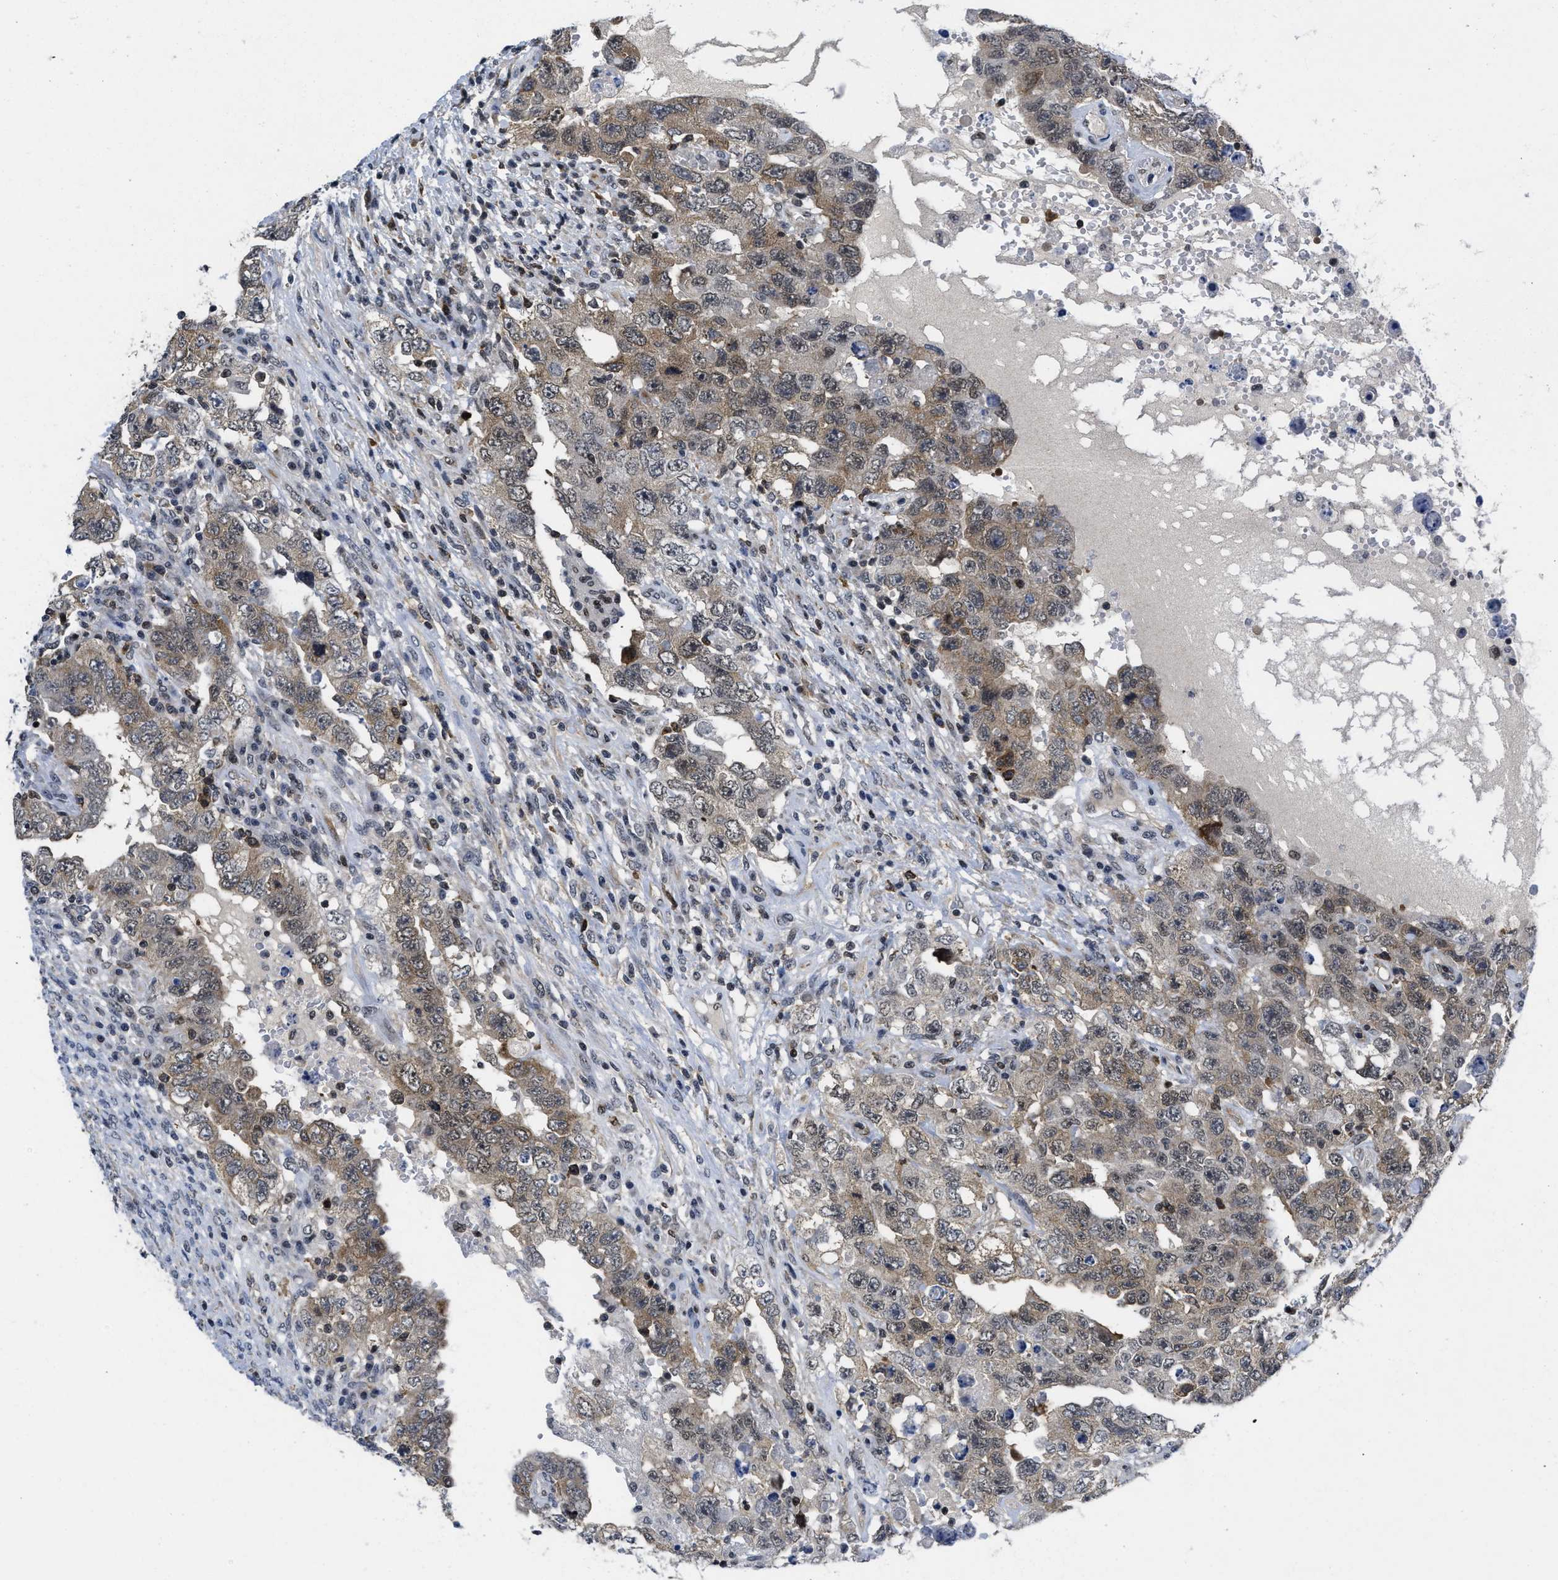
{"staining": {"intensity": "moderate", "quantity": ">75%", "location": "cytoplasmic/membranous"}, "tissue": "testis cancer", "cell_type": "Tumor cells", "image_type": "cancer", "snomed": [{"axis": "morphology", "description": "Carcinoma, Embryonal, NOS"}, {"axis": "topography", "description": "Testis"}], "caption": "Moderate cytoplasmic/membranous protein staining is appreciated in approximately >75% of tumor cells in testis cancer (embryonal carcinoma).", "gene": "HIF1A", "patient": {"sex": "male", "age": 26}}